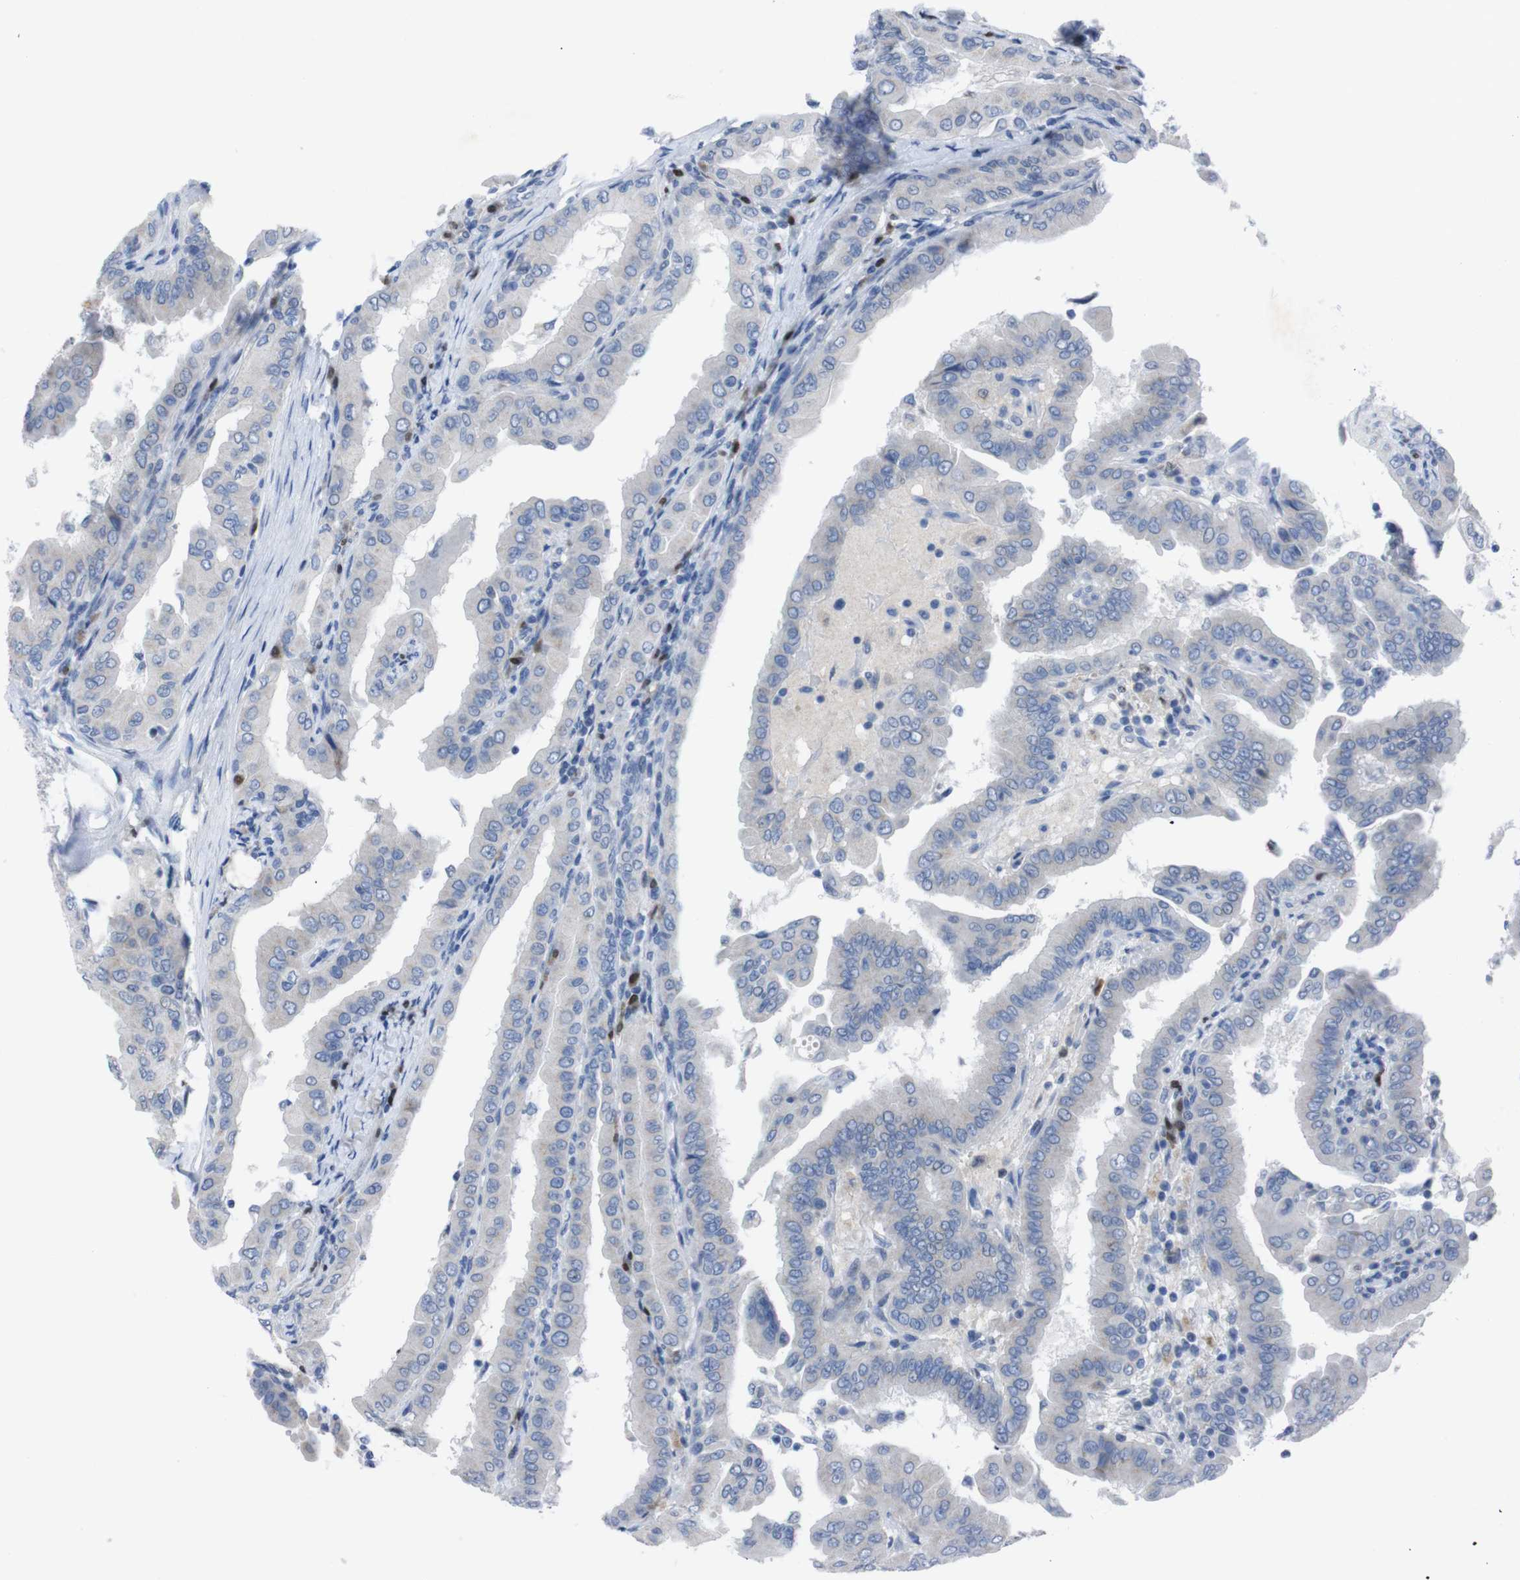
{"staining": {"intensity": "negative", "quantity": "none", "location": "none"}, "tissue": "thyroid cancer", "cell_type": "Tumor cells", "image_type": "cancer", "snomed": [{"axis": "morphology", "description": "Papillary adenocarcinoma, NOS"}, {"axis": "topography", "description": "Thyroid gland"}], "caption": "There is no significant staining in tumor cells of thyroid papillary adenocarcinoma.", "gene": "IRF4", "patient": {"sex": "male", "age": 33}}